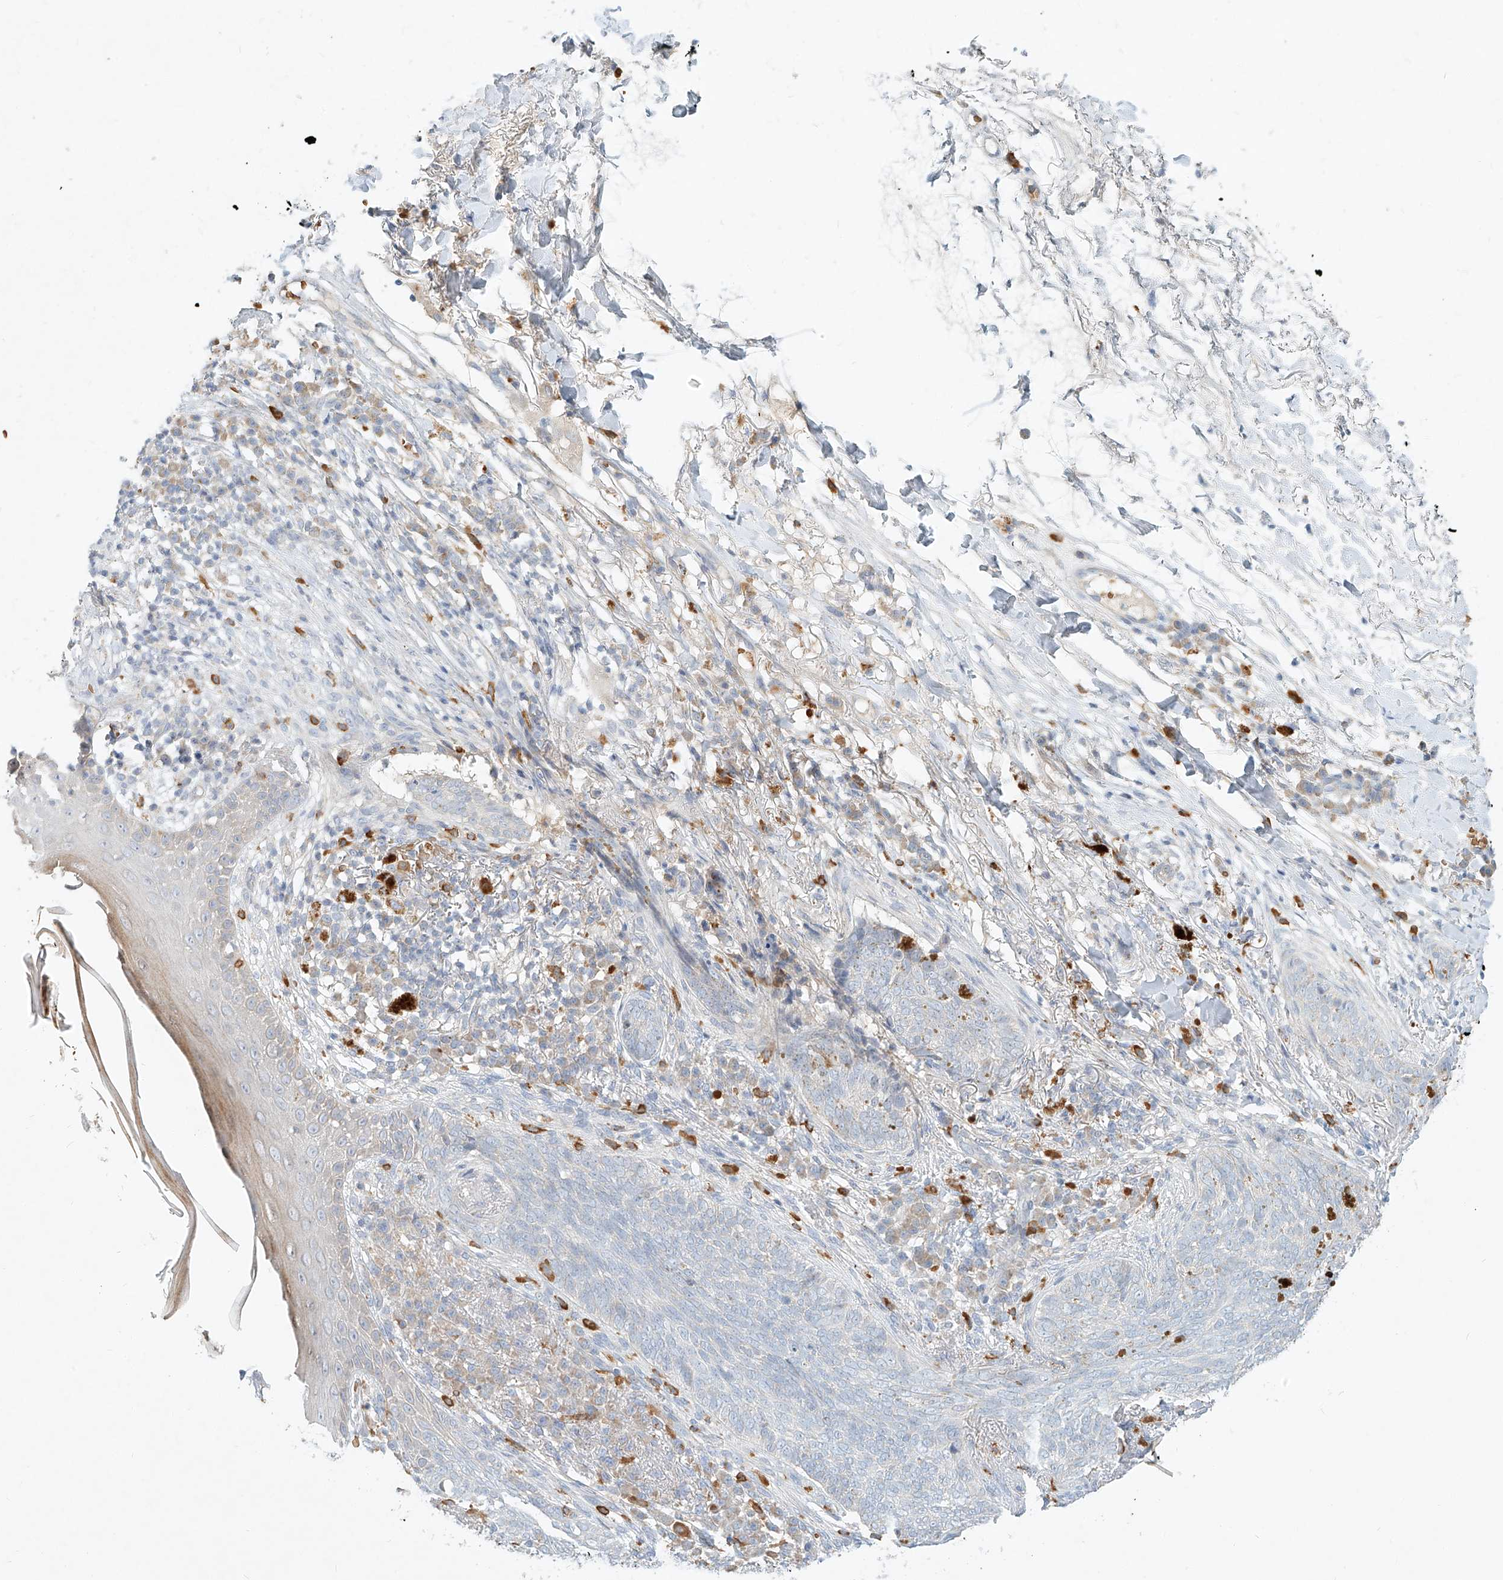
{"staining": {"intensity": "negative", "quantity": "none", "location": "none"}, "tissue": "skin cancer", "cell_type": "Tumor cells", "image_type": "cancer", "snomed": [{"axis": "morphology", "description": "Basal cell carcinoma"}, {"axis": "topography", "description": "Skin"}], "caption": "This is an immunohistochemistry photomicrograph of human skin cancer. There is no staining in tumor cells.", "gene": "SYTL3", "patient": {"sex": "male", "age": 85}}